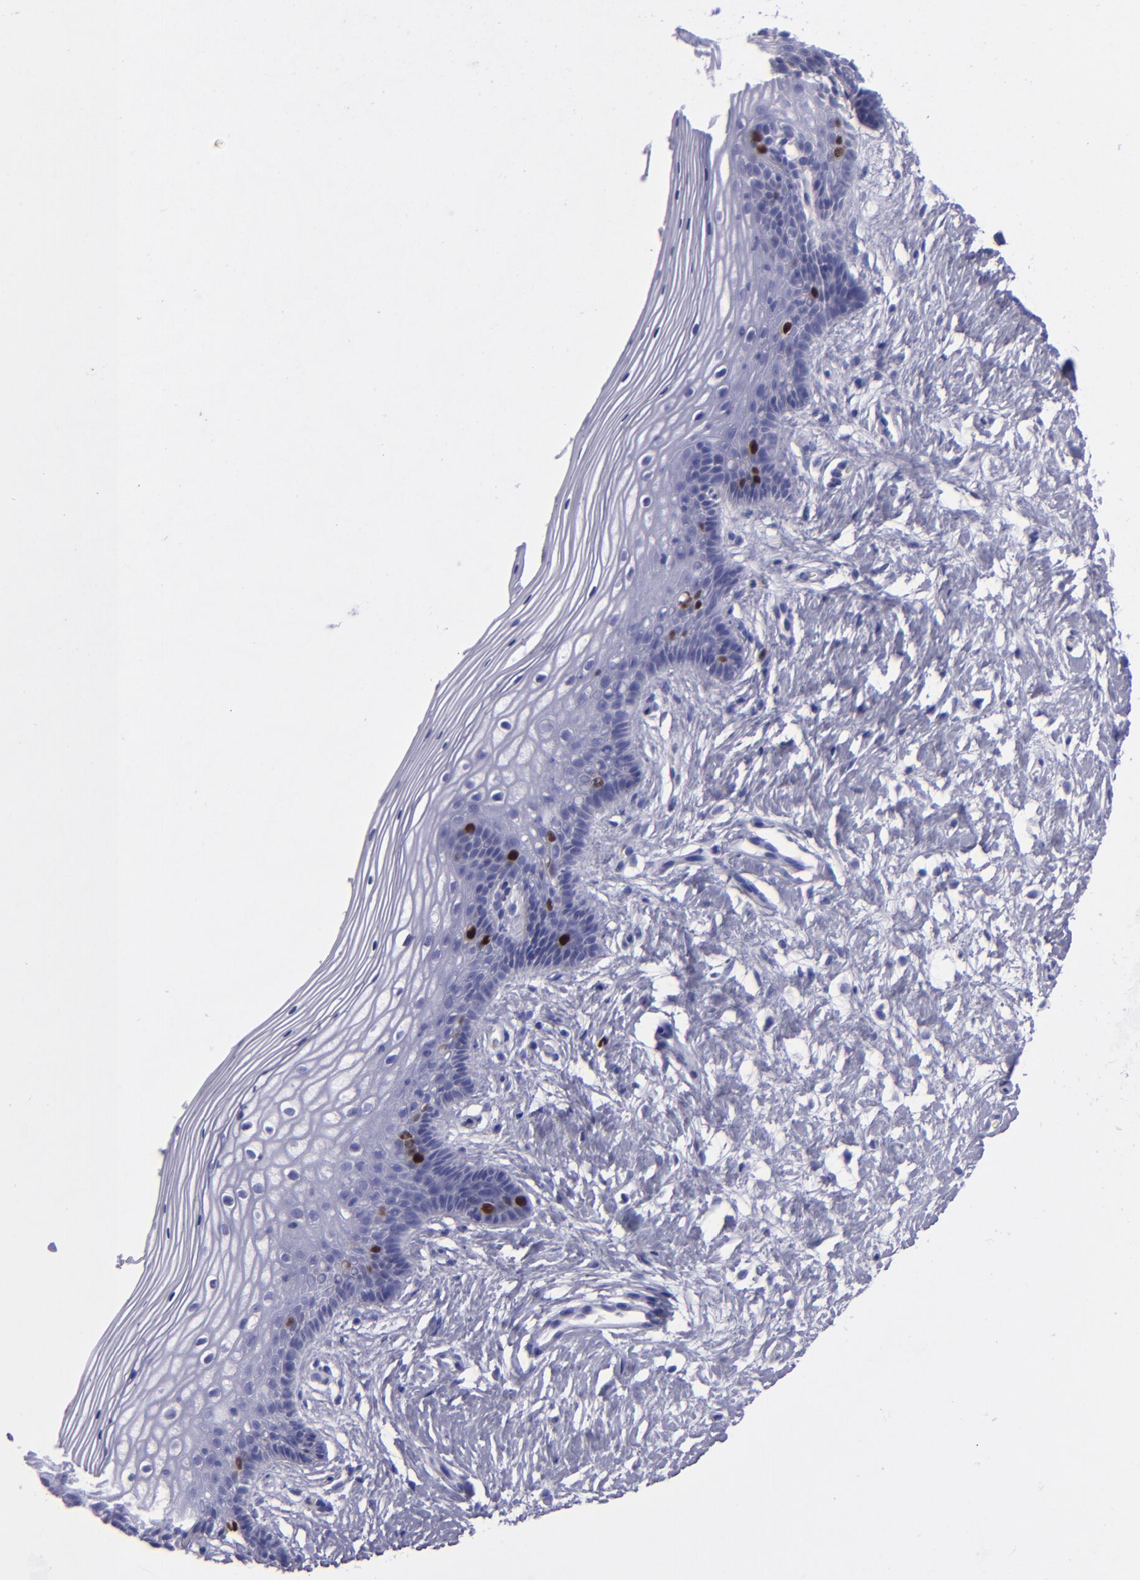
{"staining": {"intensity": "strong", "quantity": "<25%", "location": "nuclear"}, "tissue": "vagina", "cell_type": "Squamous epithelial cells", "image_type": "normal", "snomed": [{"axis": "morphology", "description": "Normal tissue, NOS"}, {"axis": "topography", "description": "Vagina"}], "caption": "Approximately <25% of squamous epithelial cells in unremarkable vagina exhibit strong nuclear protein positivity as visualized by brown immunohistochemical staining.", "gene": "TOP2A", "patient": {"sex": "female", "age": 46}}